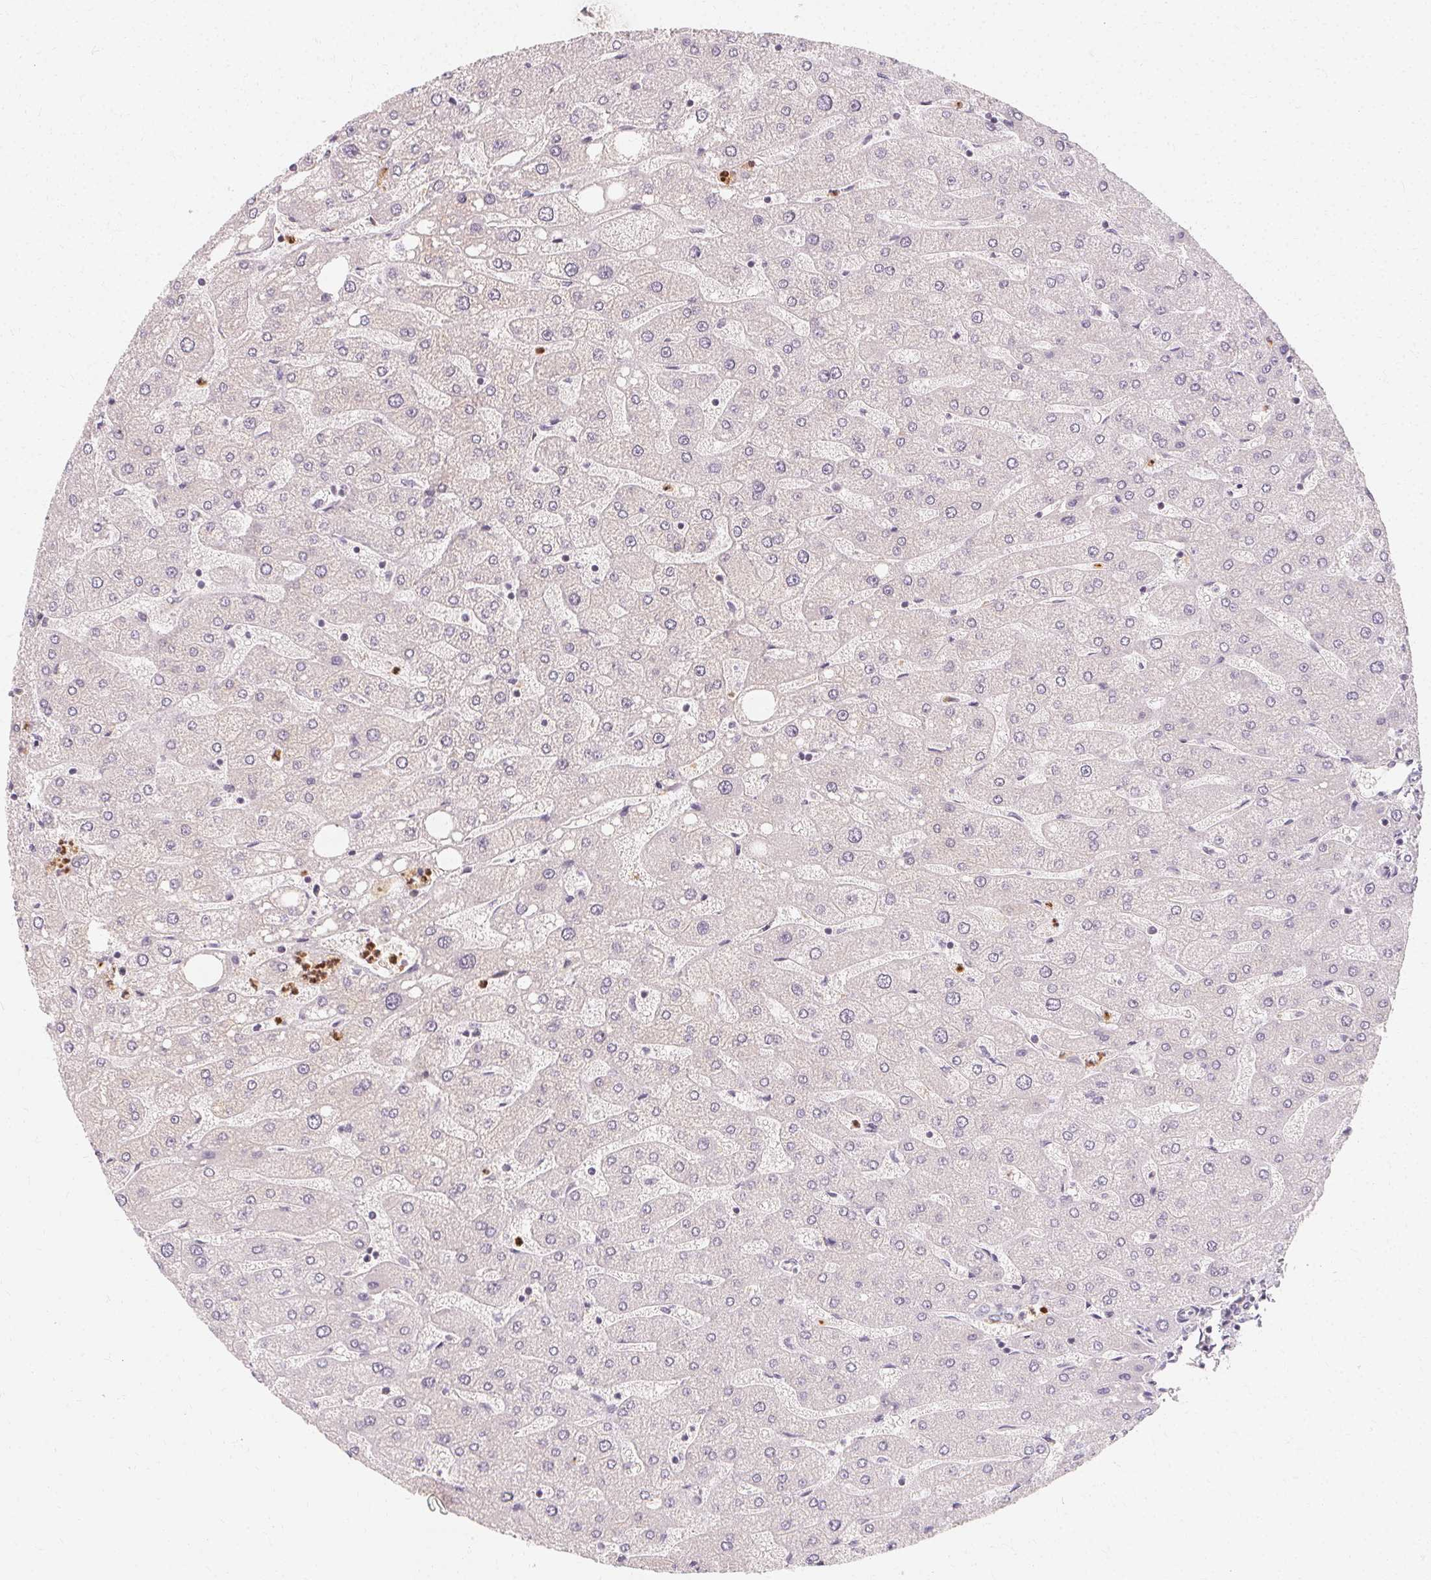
{"staining": {"intensity": "negative", "quantity": "none", "location": "none"}, "tissue": "liver", "cell_type": "Cholangiocytes", "image_type": "normal", "snomed": [{"axis": "morphology", "description": "Normal tissue, NOS"}, {"axis": "topography", "description": "Liver"}], "caption": "DAB (3,3'-diaminobenzidine) immunohistochemical staining of normal human liver demonstrates no significant staining in cholangiocytes. Brightfield microscopy of IHC stained with DAB (3,3'-diaminobenzidine) (brown) and hematoxylin (blue), captured at high magnification.", "gene": "CLCNKA", "patient": {"sex": "male", "age": 67}}